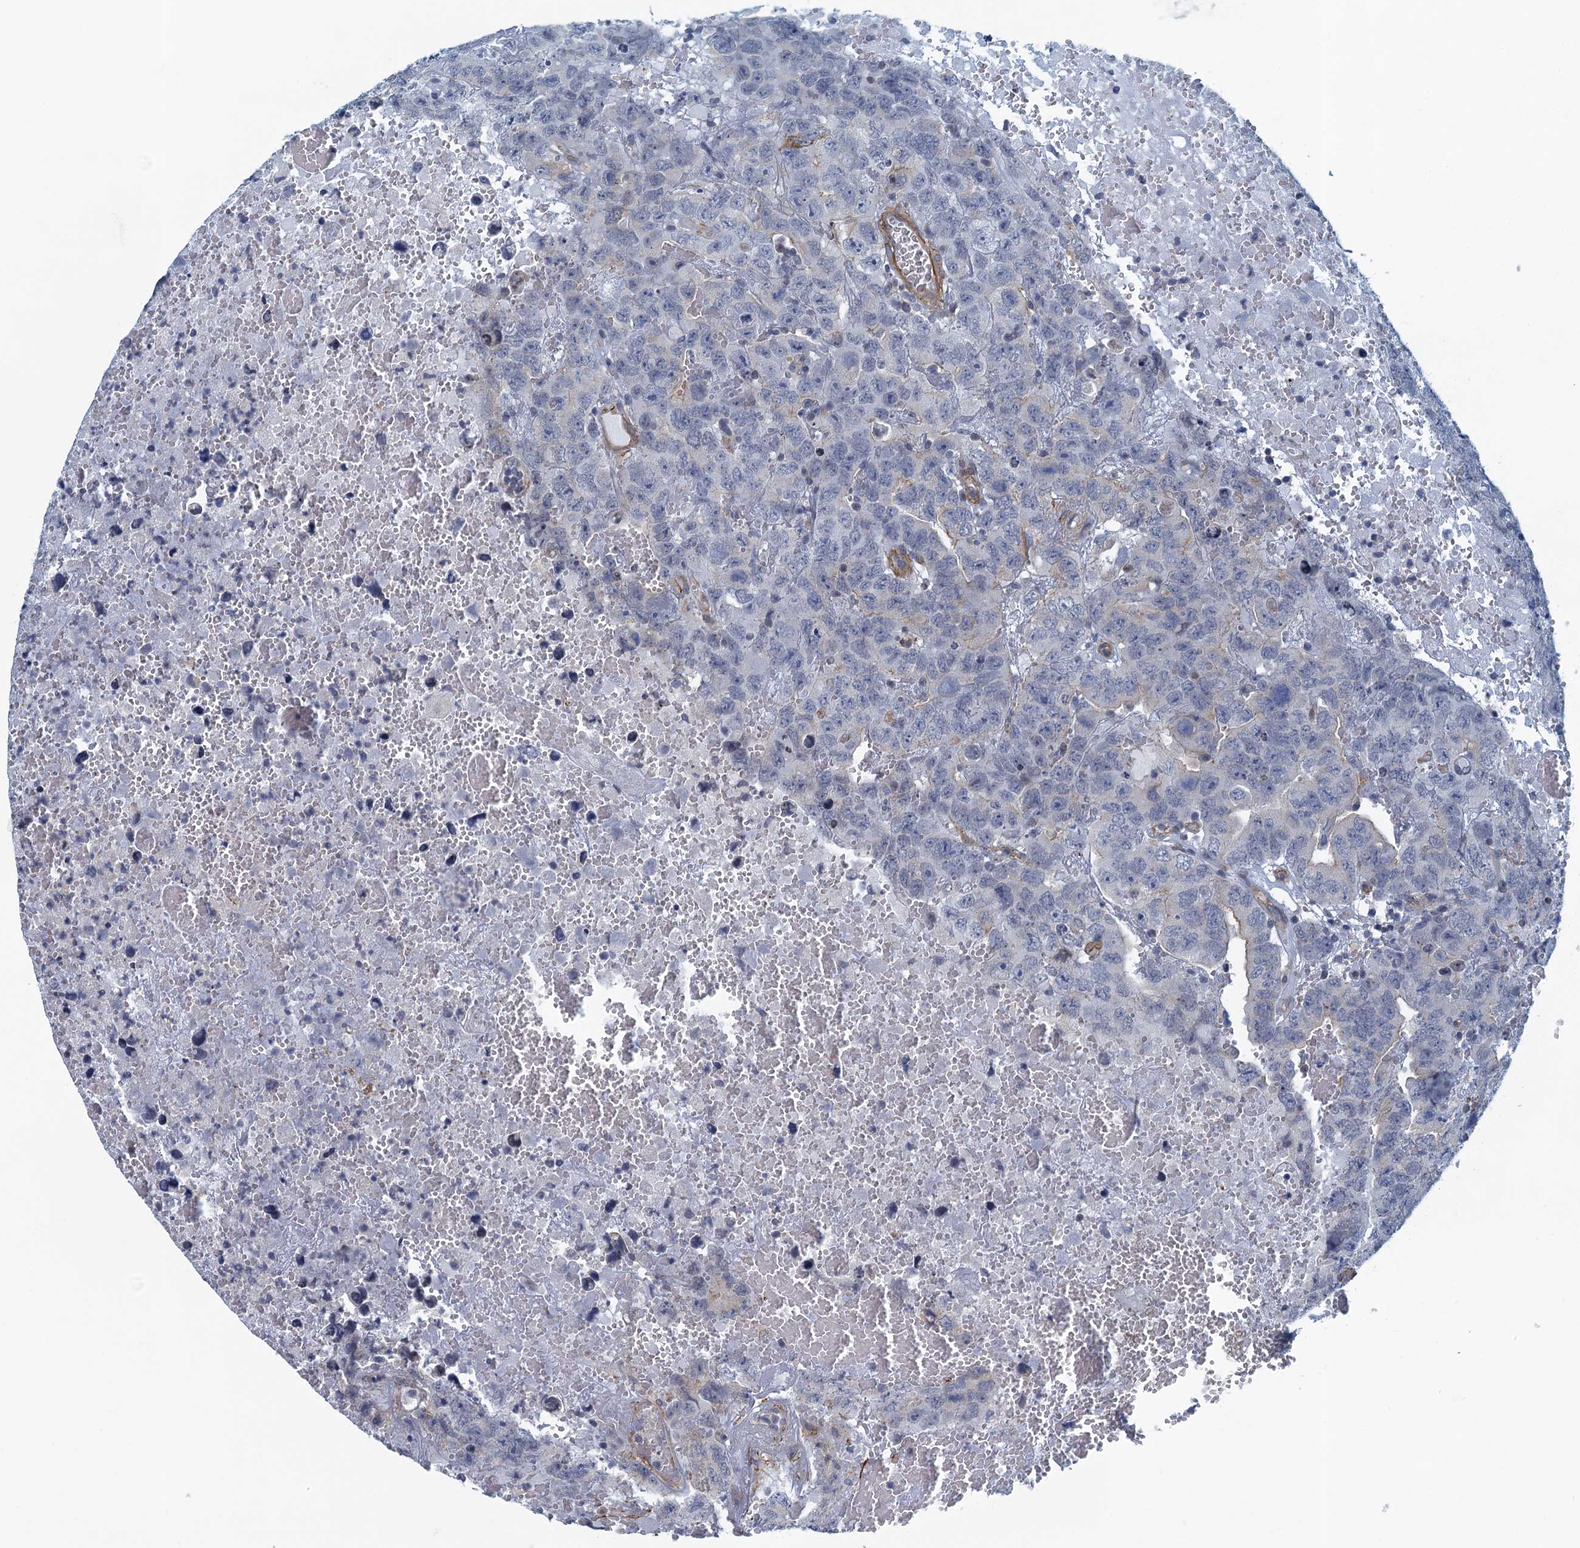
{"staining": {"intensity": "negative", "quantity": "none", "location": "none"}, "tissue": "testis cancer", "cell_type": "Tumor cells", "image_type": "cancer", "snomed": [{"axis": "morphology", "description": "Carcinoma, Embryonal, NOS"}, {"axis": "topography", "description": "Testis"}], "caption": "A high-resolution photomicrograph shows IHC staining of testis embryonal carcinoma, which displays no significant staining in tumor cells.", "gene": "ALG2", "patient": {"sex": "male", "age": 45}}